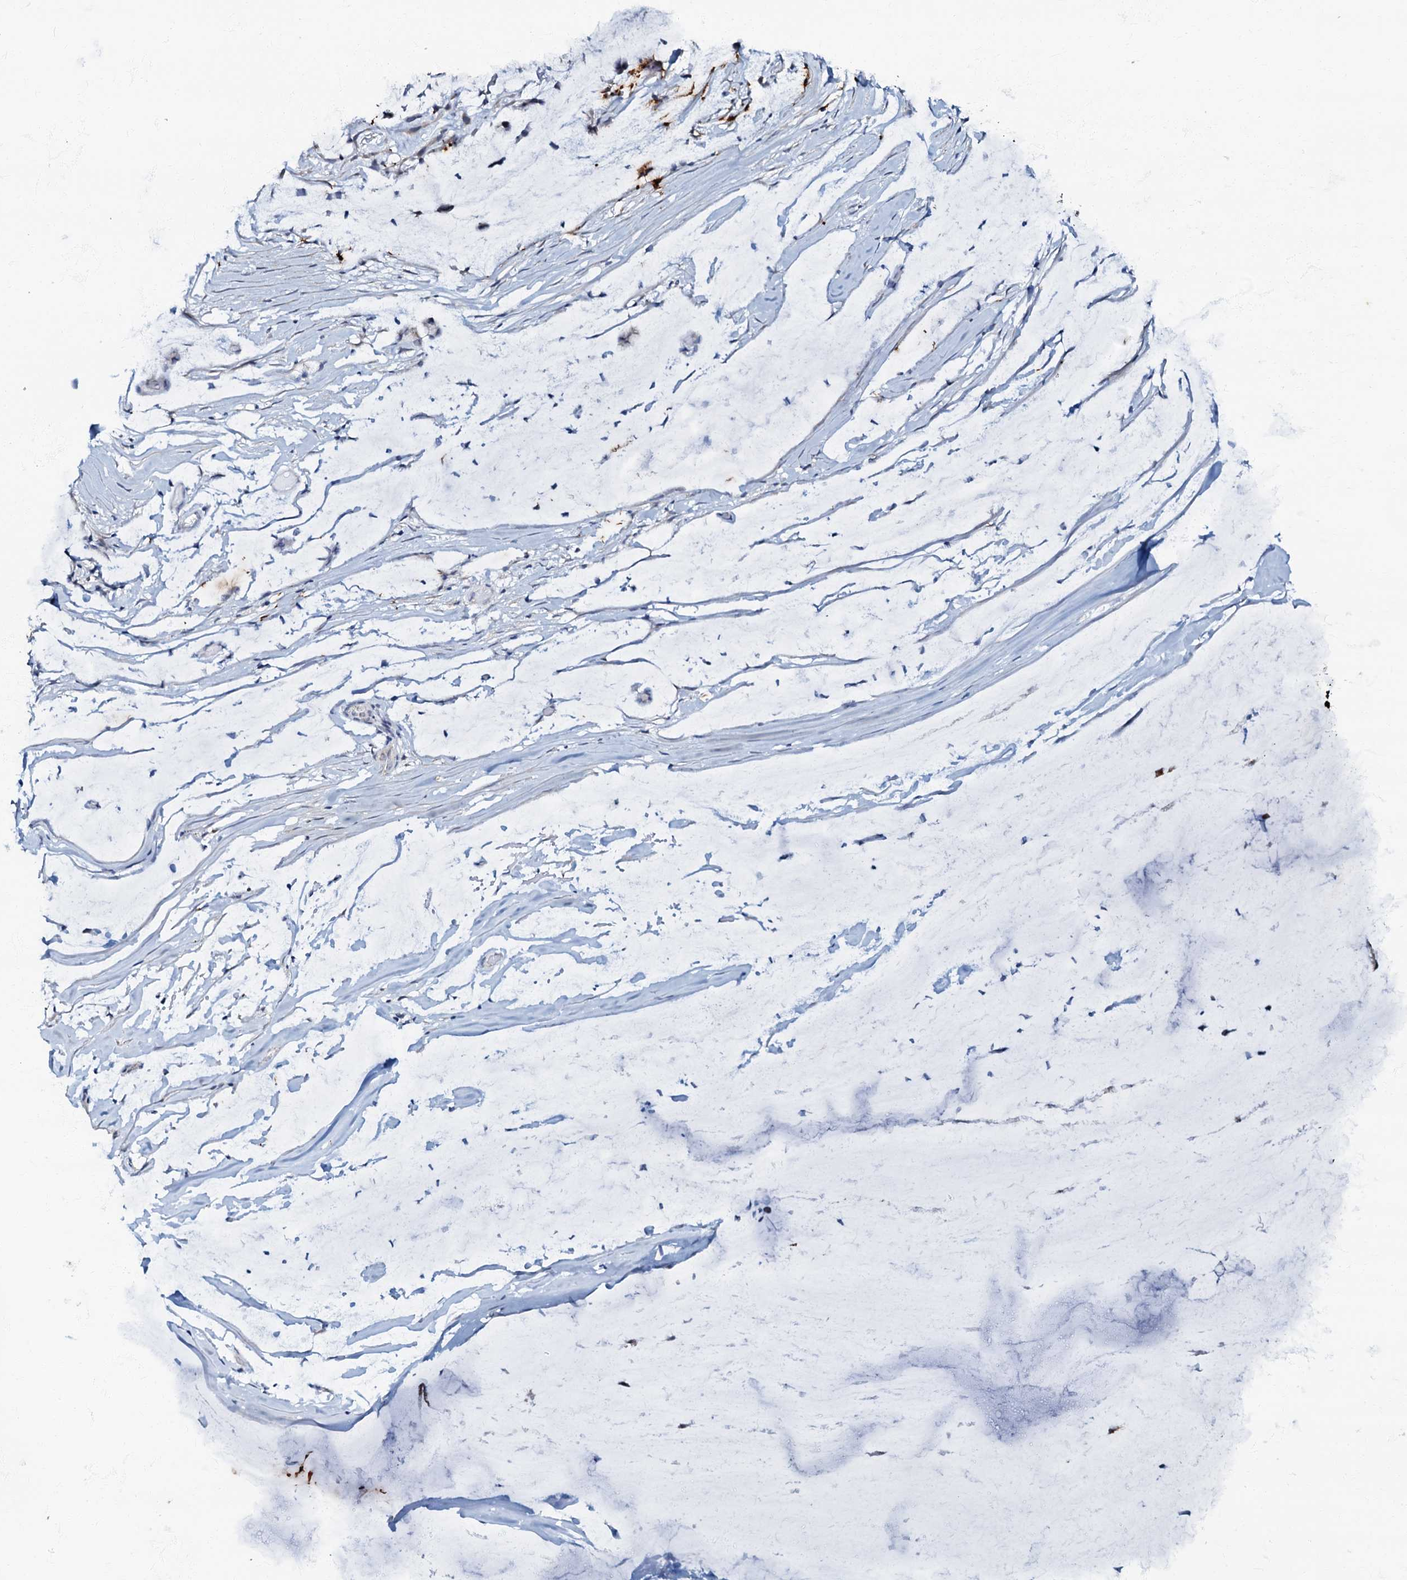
{"staining": {"intensity": "moderate", "quantity": "<25%", "location": "cytoplasmic/membranous"}, "tissue": "ovarian cancer", "cell_type": "Tumor cells", "image_type": "cancer", "snomed": [{"axis": "morphology", "description": "Cystadenocarcinoma, mucinous, NOS"}, {"axis": "topography", "description": "Ovary"}], "caption": "IHC staining of ovarian mucinous cystadenocarcinoma, which reveals low levels of moderate cytoplasmic/membranous expression in approximately <25% of tumor cells indicating moderate cytoplasmic/membranous protein positivity. The staining was performed using DAB (3,3'-diaminobenzidine) (brown) for protein detection and nuclei were counterstained in hematoxylin (blue).", "gene": "MRPL51", "patient": {"sex": "female", "age": 39}}